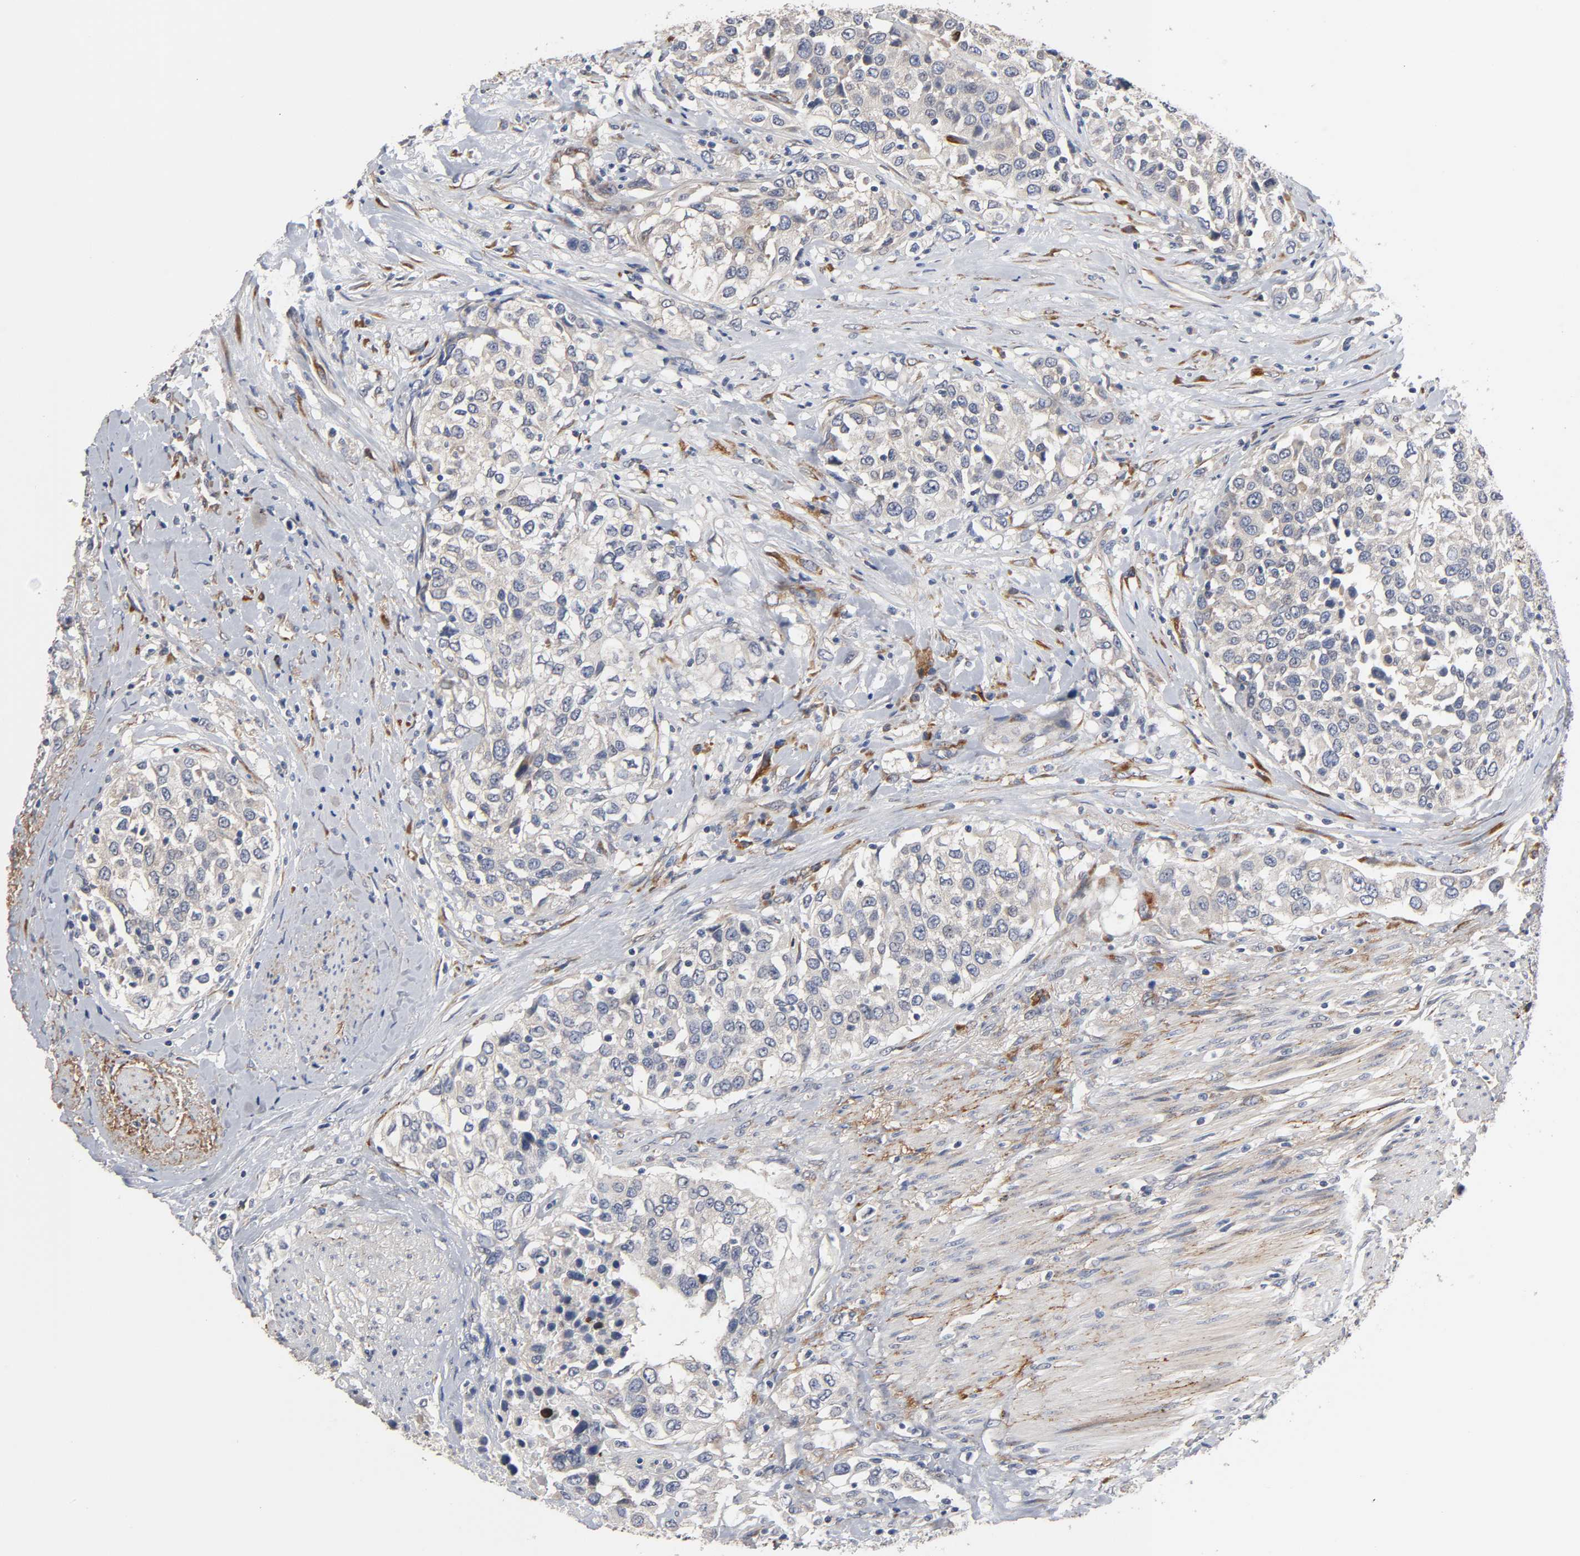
{"staining": {"intensity": "negative", "quantity": "none", "location": "none"}, "tissue": "urothelial cancer", "cell_type": "Tumor cells", "image_type": "cancer", "snomed": [{"axis": "morphology", "description": "Urothelial carcinoma, High grade"}, {"axis": "topography", "description": "Urinary bladder"}], "caption": "A photomicrograph of human urothelial carcinoma (high-grade) is negative for staining in tumor cells.", "gene": "HDLBP", "patient": {"sex": "female", "age": 80}}